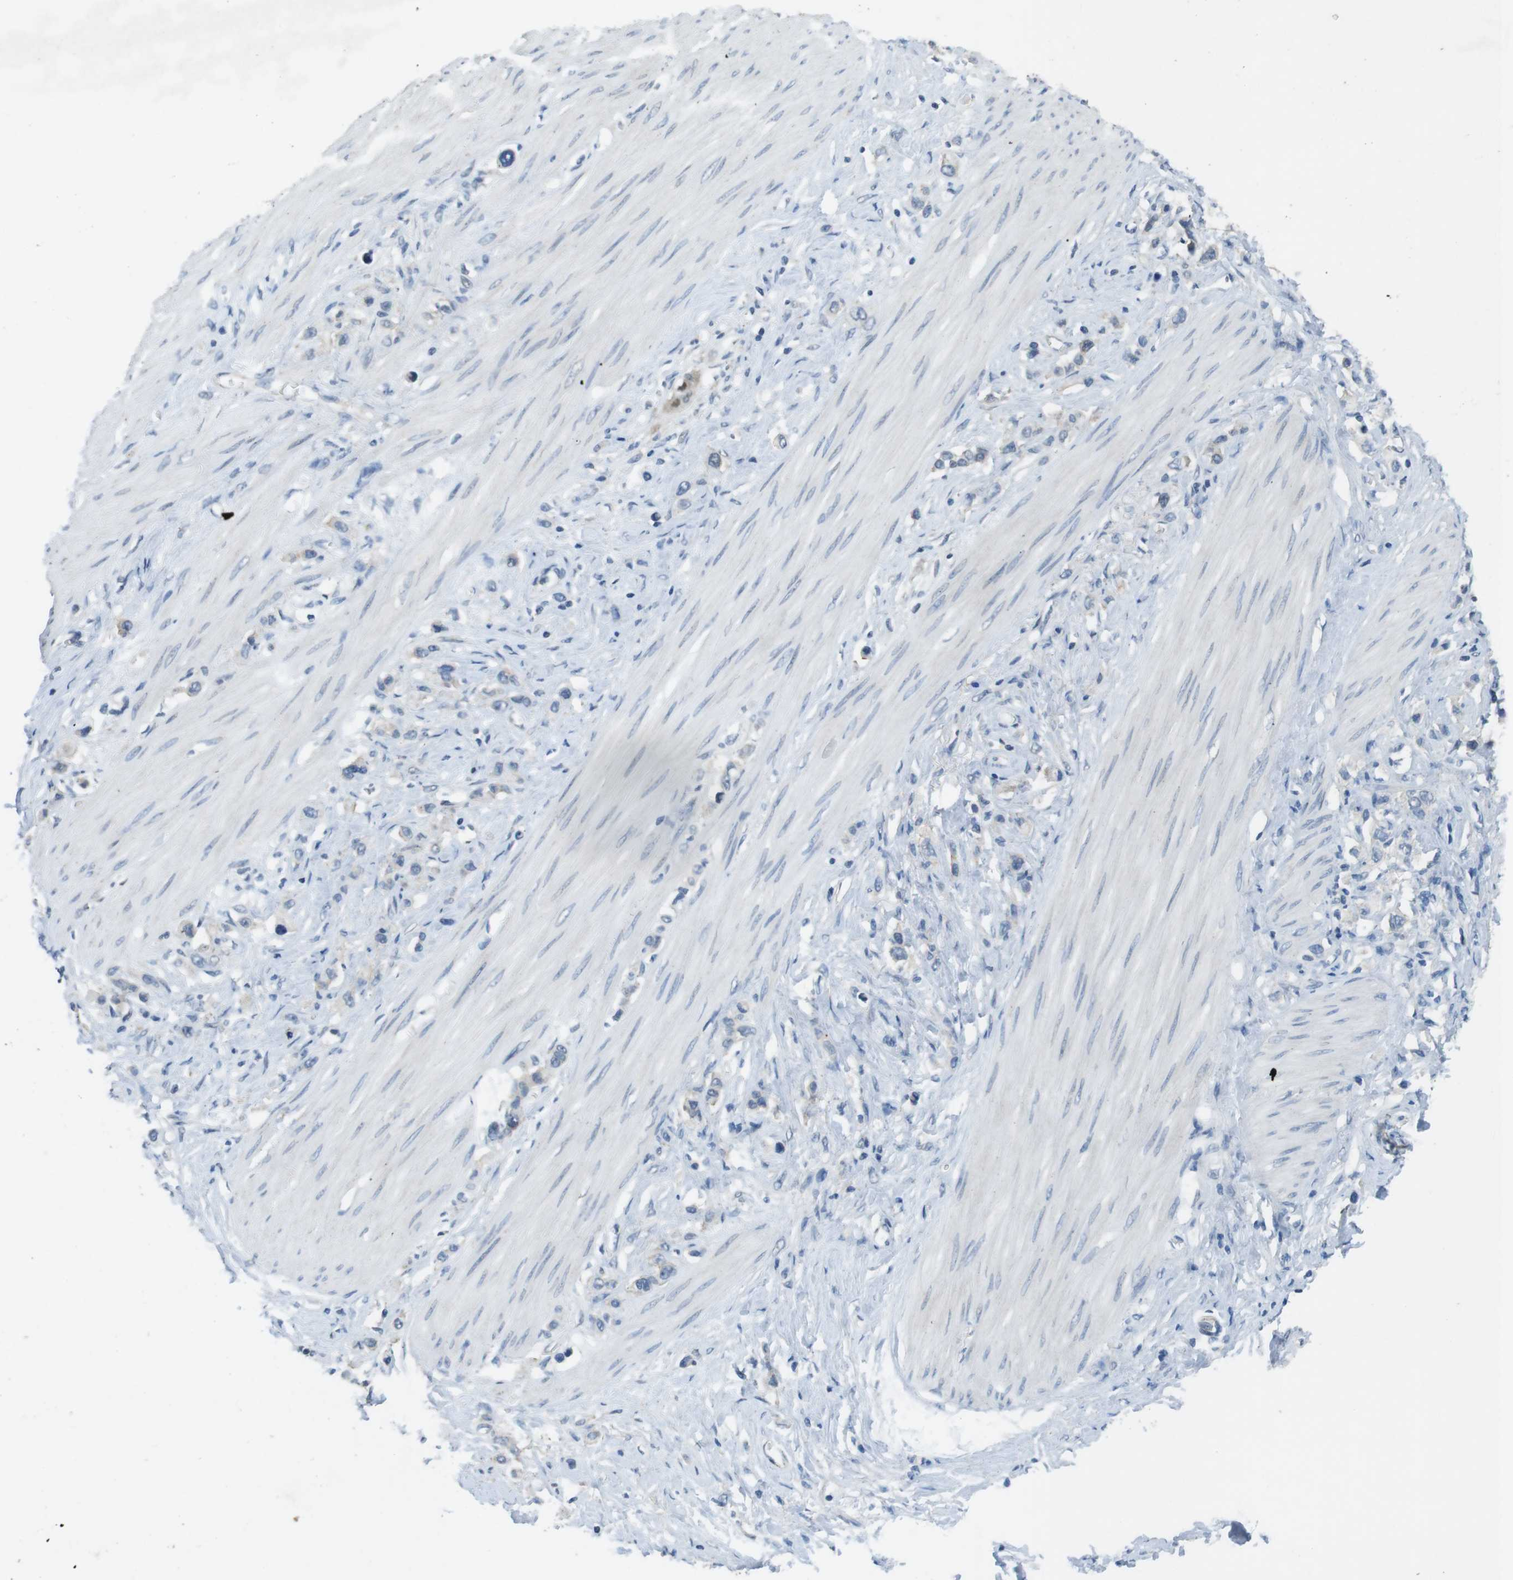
{"staining": {"intensity": "negative", "quantity": "none", "location": "none"}, "tissue": "stomach cancer", "cell_type": "Tumor cells", "image_type": "cancer", "snomed": [{"axis": "morphology", "description": "Adenocarcinoma, NOS"}, {"axis": "topography", "description": "Stomach"}], "caption": "Immunohistochemistry histopathology image of neoplastic tissue: stomach cancer (adenocarcinoma) stained with DAB (3,3'-diaminobenzidine) shows no significant protein positivity in tumor cells. (Immunohistochemistry (ihc), brightfield microscopy, high magnification).", "gene": "CLDN7", "patient": {"sex": "female", "age": 65}}